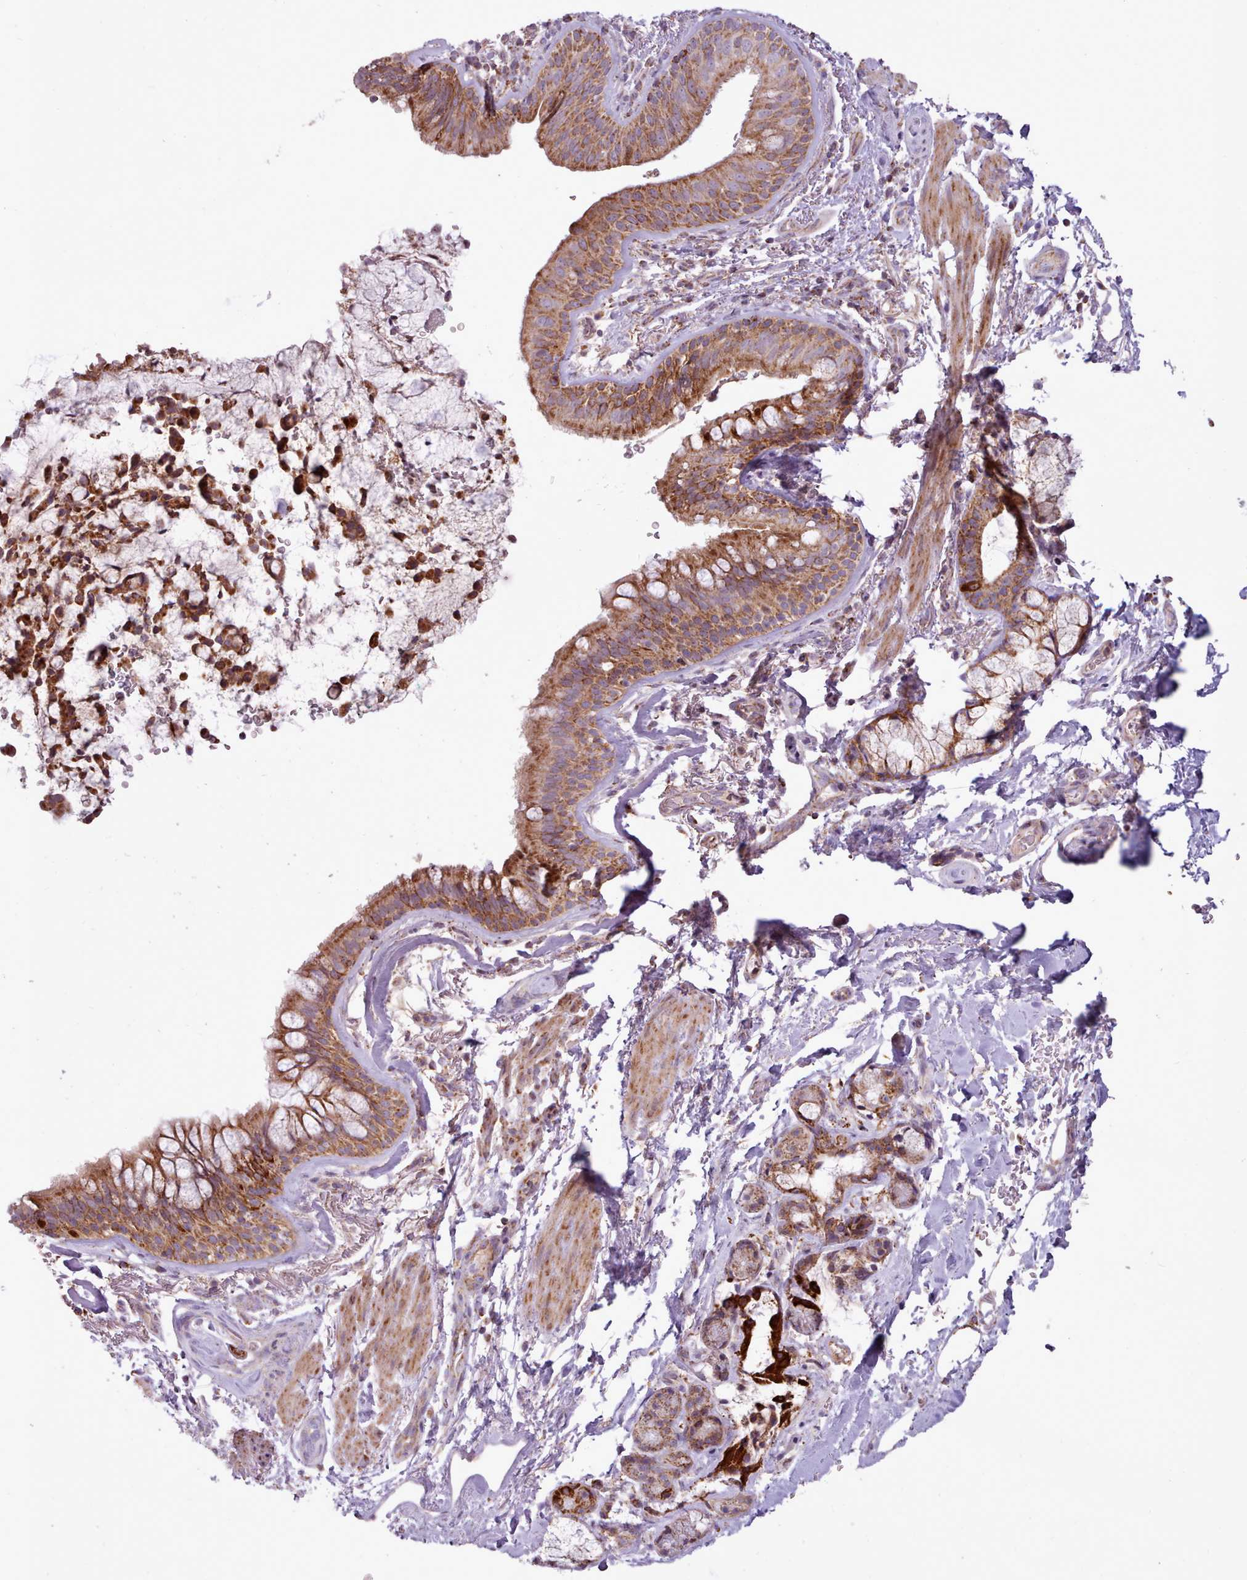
{"staining": {"intensity": "moderate", "quantity": ">75%", "location": "cytoplasmic/membranous"}, "tissue": "soft tissue", "cell_type": "Fibroblasts", "image_type": "normal", "snomed": [{"axis": "morphology", "description": "Normal tissue, NOS"}, {"axis": "topography", "description": "Cartilage tissue"}, {"axis": "topography", "description": "Bronchus"}], "caption": "Normal soft tissue exhibits moderate cytoplasmic/membranous positivity in approximately >75% of fibroblasts, visualized by immunohistochemistry. (Stains: DAB in brown, nuclei in blue, Microscopy: brightfield microscopy at high magnification).", "gene": "LIN7C", "patient": {"sex": "female", "age": 72}}